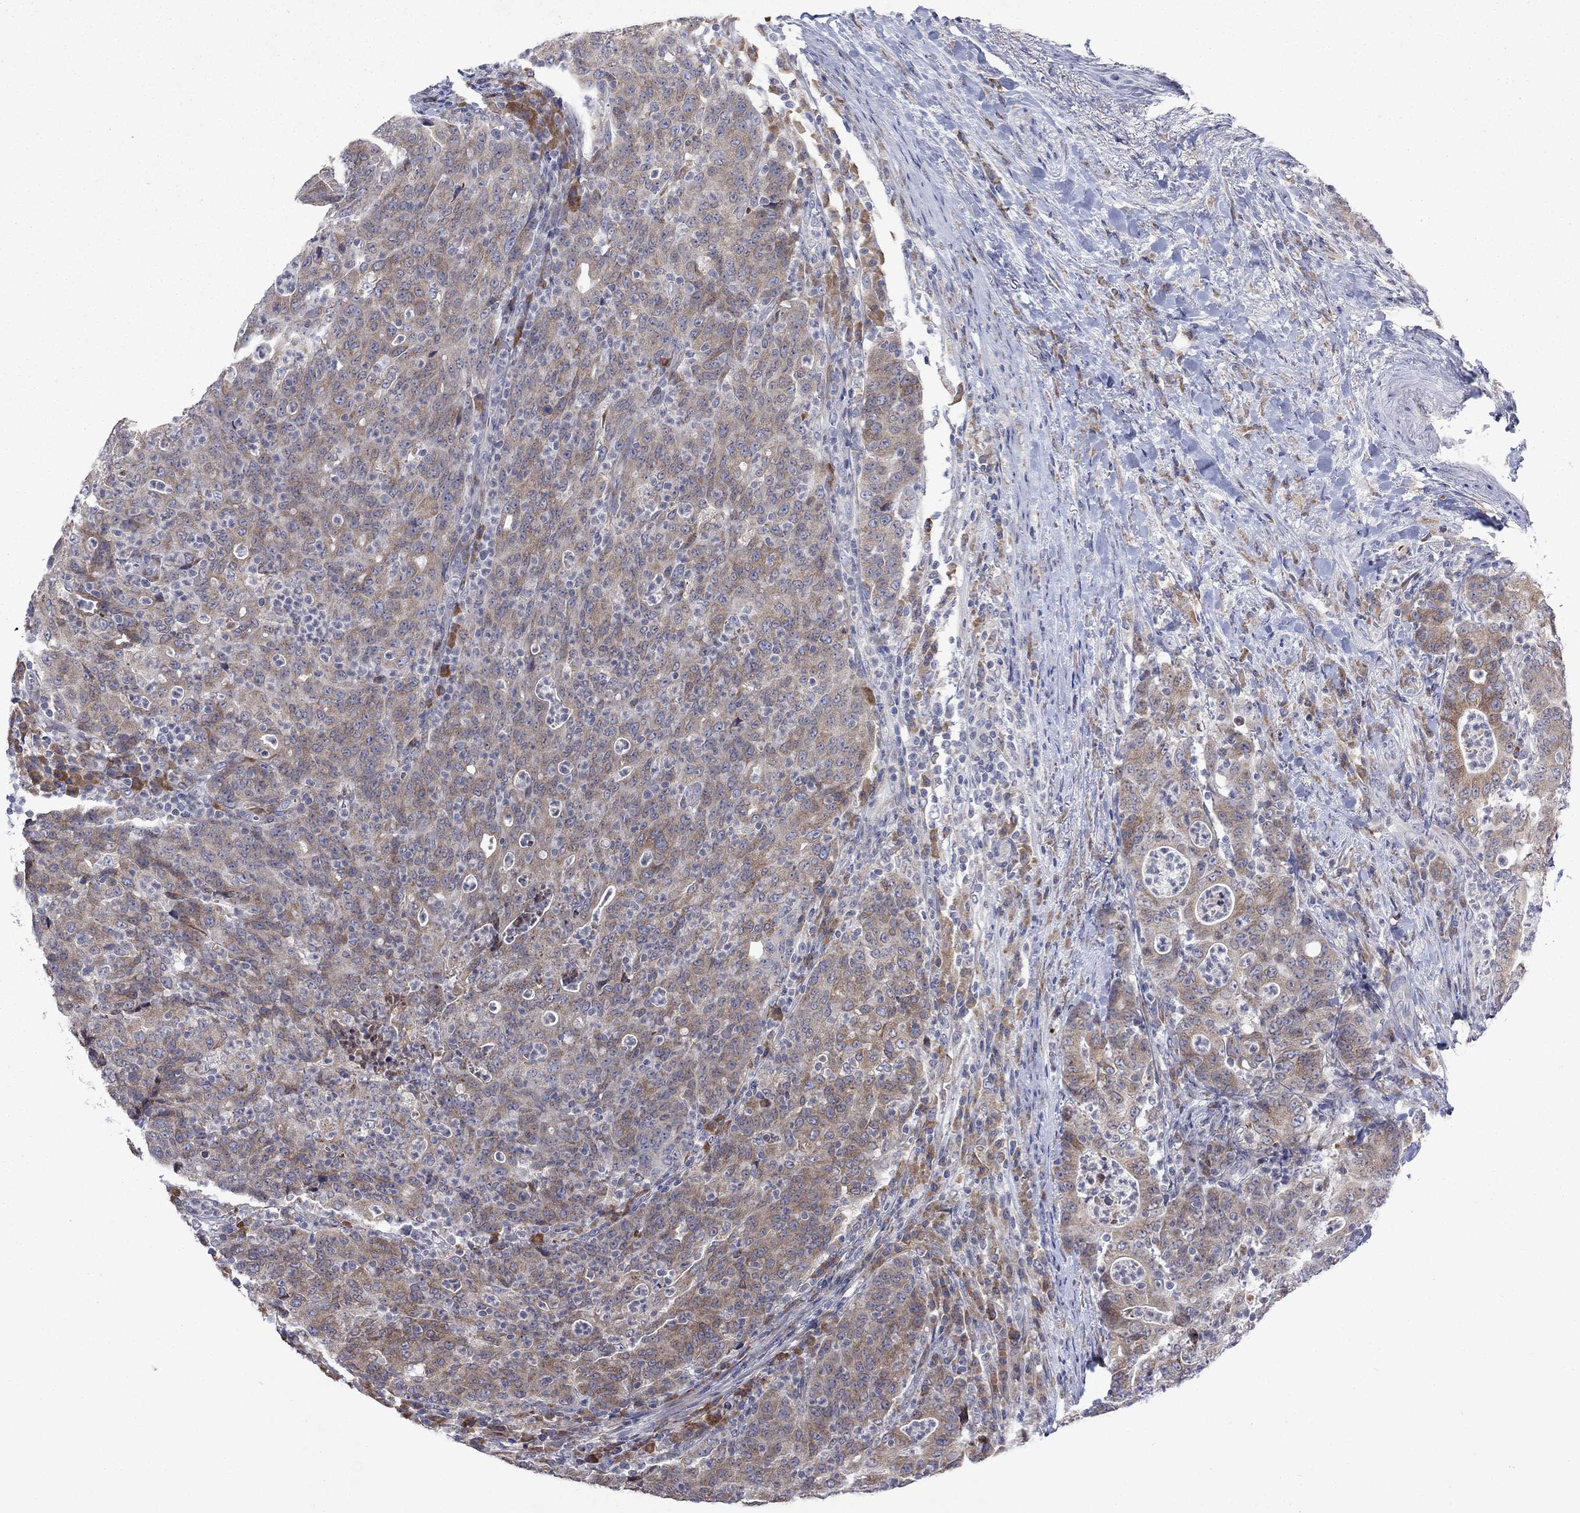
{"staining": {"intensity": "moderate", "quantity": ">75%", "location": "cytoplasmic/membranous"}, "tissue": "colorectal cancer", "cell_type": "Tumor cells", "image_type": "cancer", "snomed": [{"axis": "morphology", "description": "Adenocarcinoma, NOS"}, {"axis": "topography", "description": "Colon"}], "caption": "A micrograph of human adenocarcinoma (colorectal) stained for a protein demonstrates moderate cytoplasmic/membranous brown staining in tumor cells. (Stains: DAB in brown, nuclei in blue, Microscopy: brightfield microscopy at high magnification).", "gene": "TMEM97", "patient": {"sex": "male", "age": 70}}